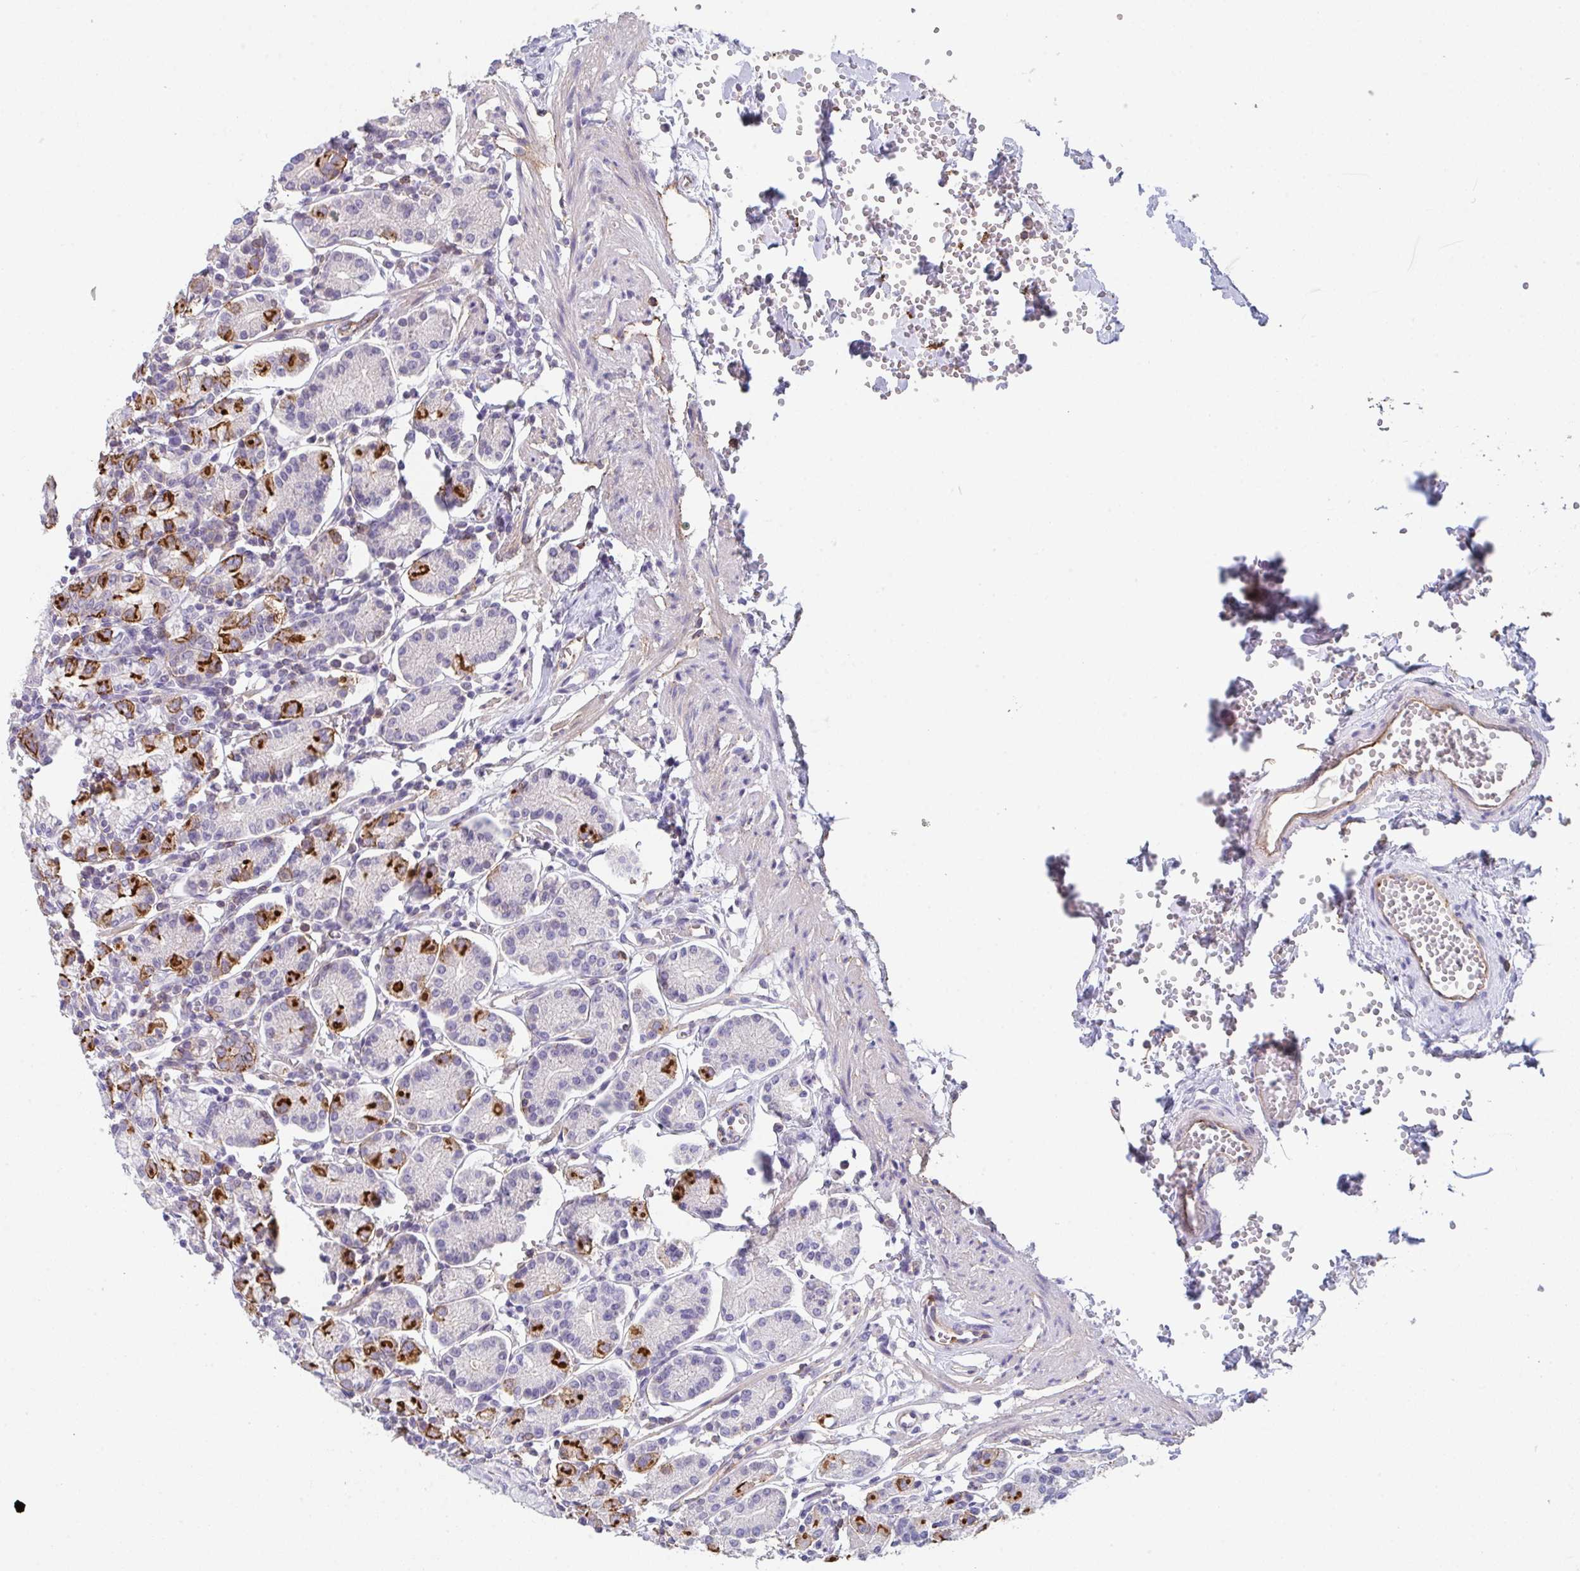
{"staining": {"intensity": "strong", "quantity": "25%-75%", "location": "cytoplasmic/membranous"}, "tissue": "stomach", "cell_type": "Glandular cells", "image_type": "normal", "snomed": [{"axis": "morphology", "description": "Normal tissue, NOS"}, {"axis": "topography", "description": "Stomach"}], "caption": "This is a photomicrograph of IHC staining of benign stomach, which shows strong expression in the cytoplasmic/membranous of glandular cells.", "gene": "DBN1", "patient": {"sex": "female", "age": 62}}